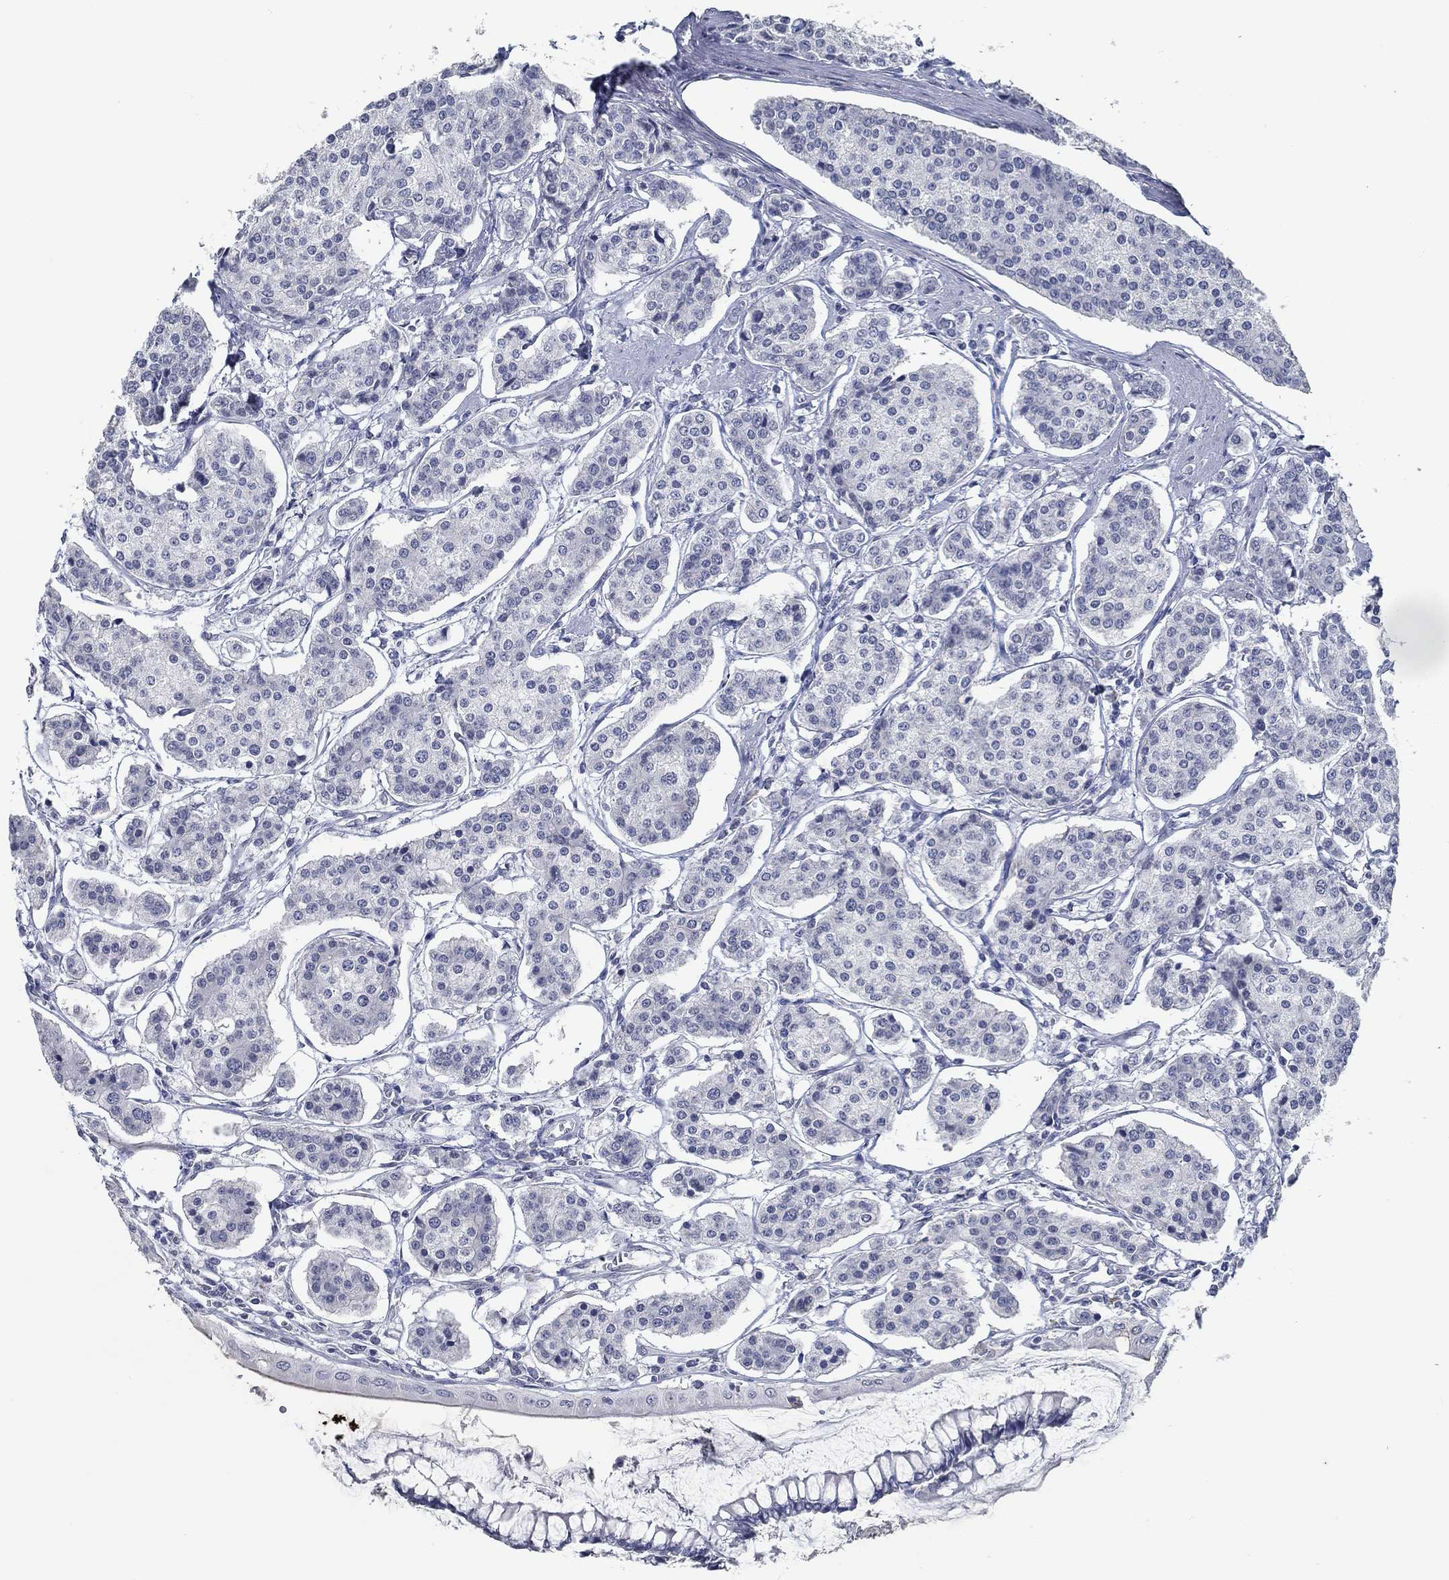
{"staining": {"intensity": "negative", "quantity": "none", "location": "none"}, "tissue": "carcinoid", "cell_type": "Tumor cells", "image_type": "cancer", "snomed": [{"axis": "morphology", "description": "Carcinoid, malignant, NOS"}, {"axis": "topography", "description": "Small intestine"}], "caption": "Immunohistochemical staining of carcinoid shows no significant expression in tumor cells.", "gene": "NUP155", "patient": {"sex": "female", "age": 65}}